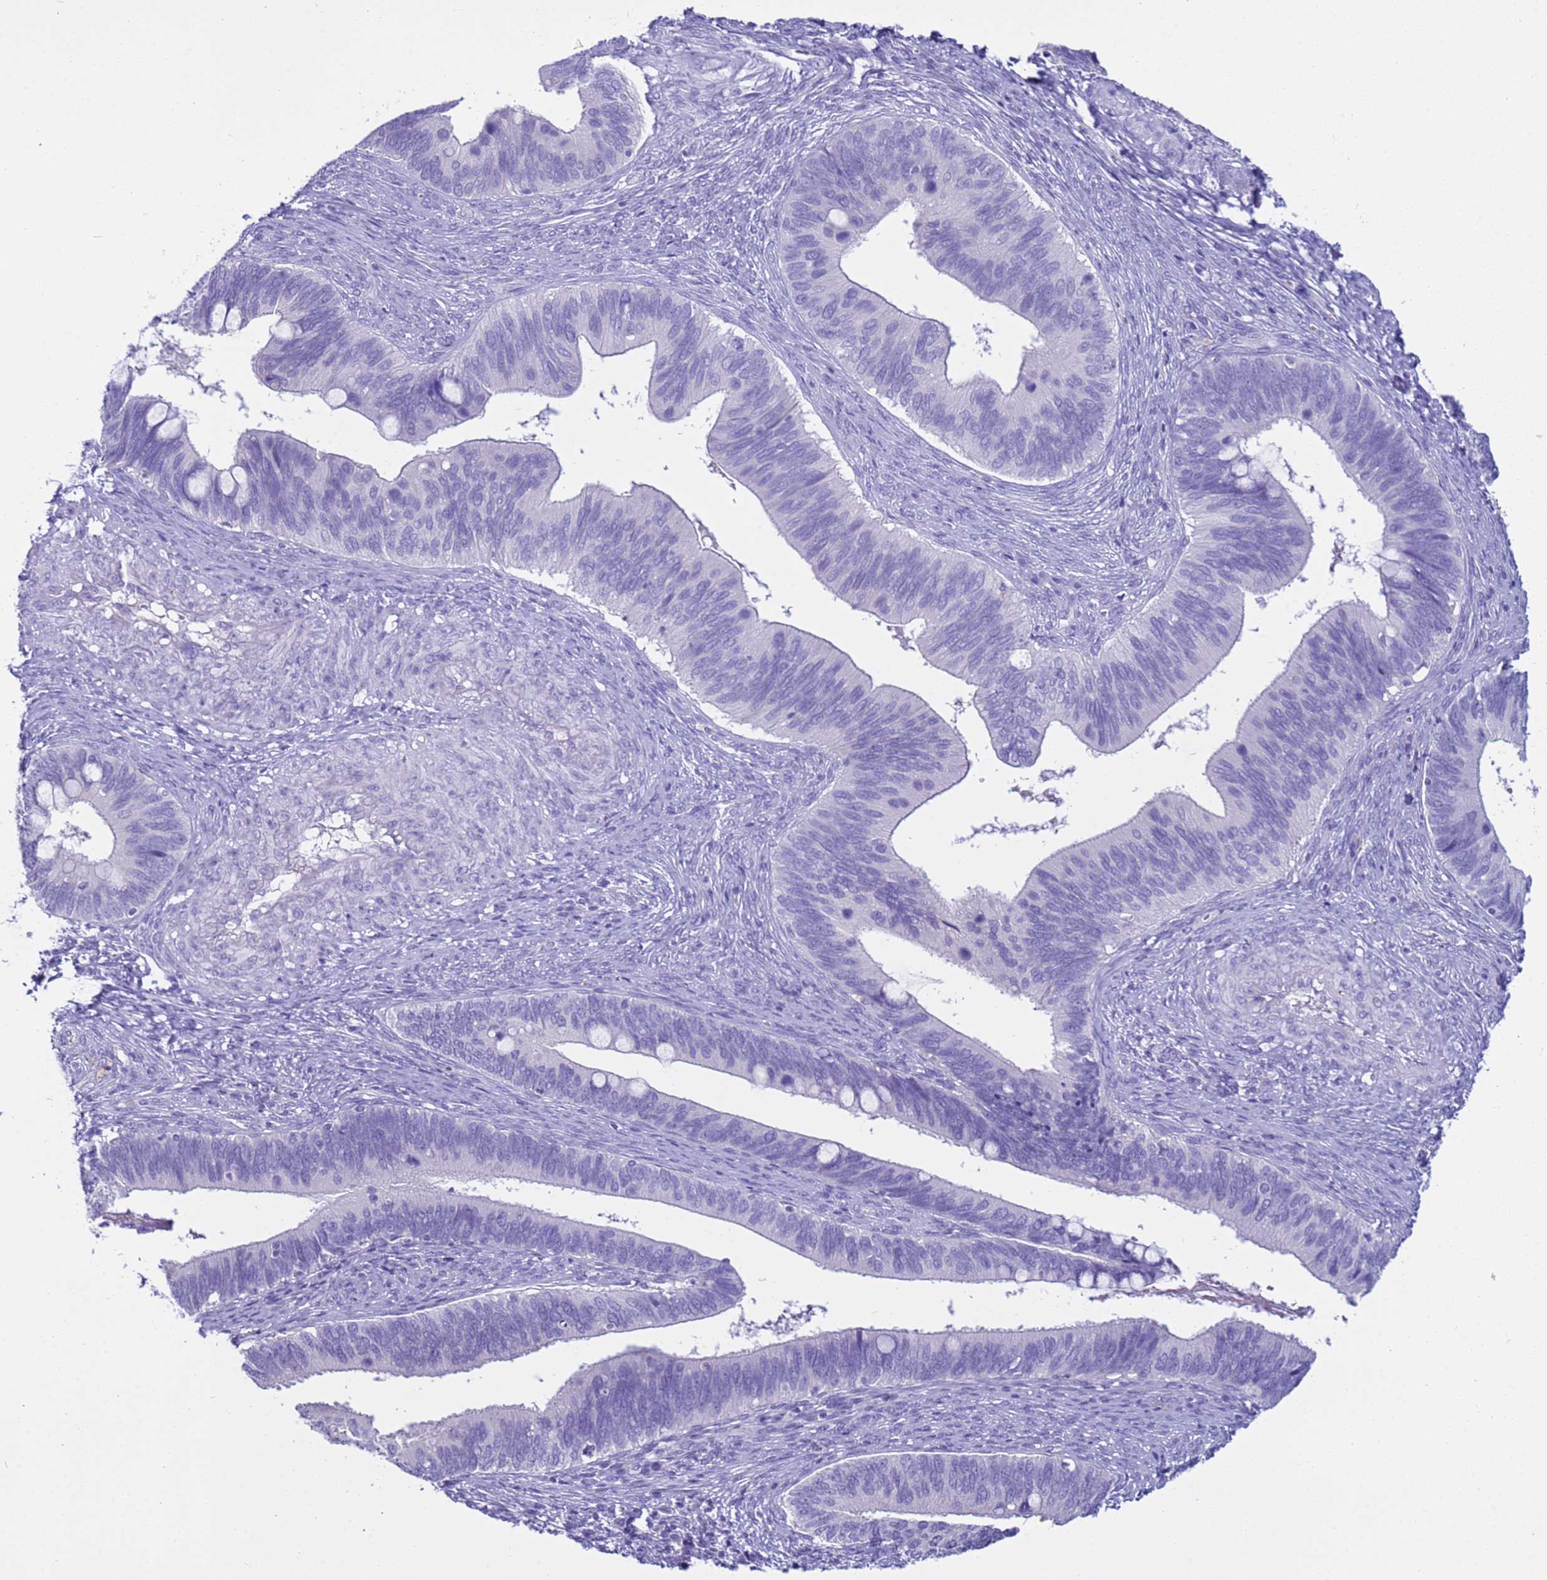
{"staining": {"intensity": "negative", "quantity": "none", "location": "none"}, "tissue": "cervical cancer", "cell_type": "Tumor cells", "image_type": "cancer", "snomed": [{"axis": "morphology", "description": "Adenocarcinoma, NOS"}, {"axis": "topography", "description": "Cervix"}], "caption": "IHC image of neoplastic tissue: human cervical cancer (adenocarcinoma) stained with DAB (3,3'-diaminobenzidine) shows no significant protein expression in tumor cells.", "gene": "CST4", "patient": {"sex": "female", "age": 42}}